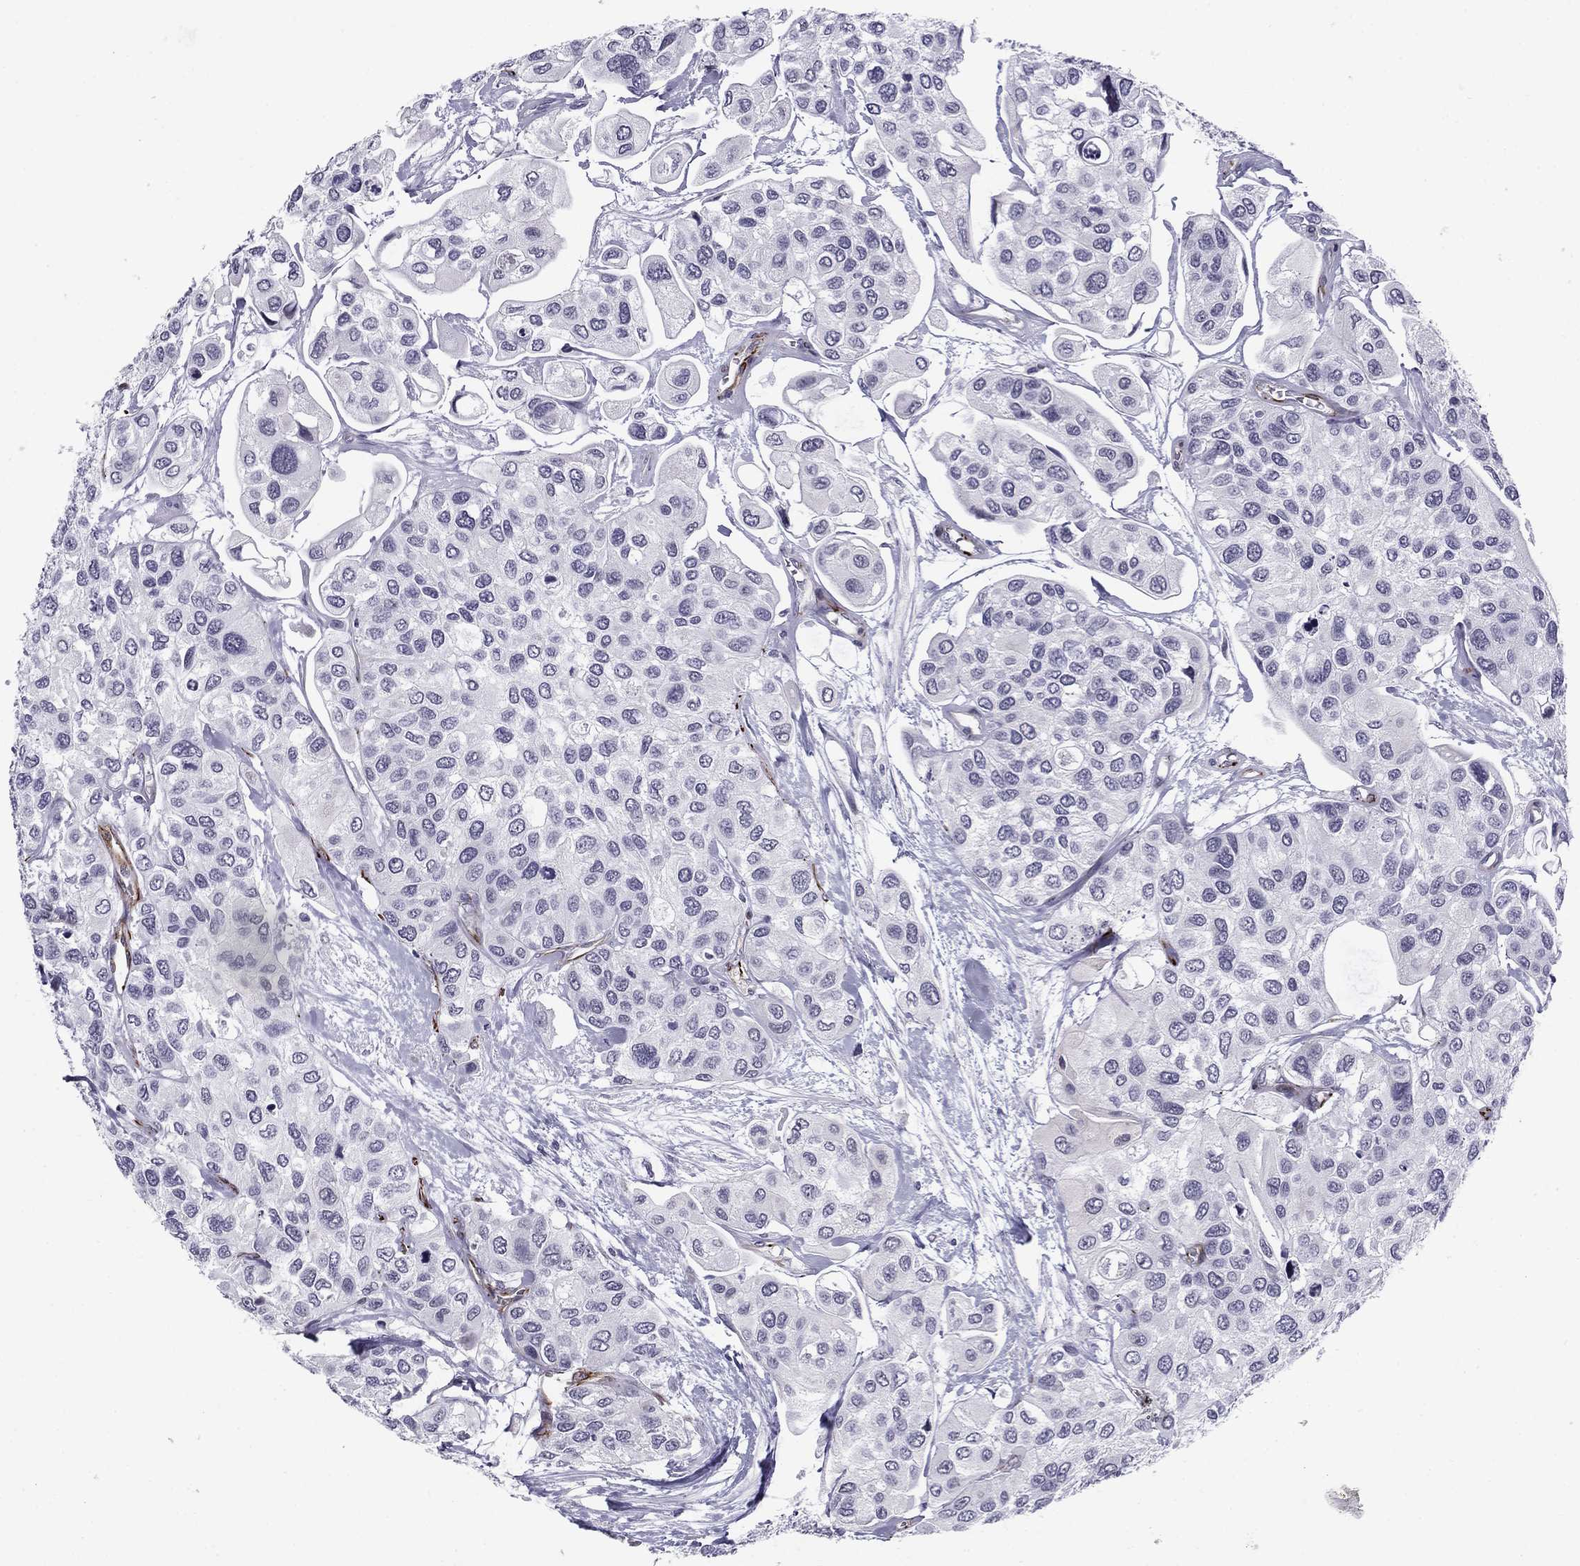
{"staining": {"intensity": "negative", "quantity": "none", "location": "none"}, "tissue": "urothelial cancer", "cell_type": "Tumor cells", "image_type": "cancer", "snomed": [{"axis": "morphology", "description": "Urothelial carcinoma, High grade"}, {"axis": "topography", "description": "Urinary bladder"}], "caption": "Protein analysis of urothelial carcinoma (high-grade) demonstrates no significant staining in tumor cells.", "gene": "ANKS4B", "patient": {"sex": "male", "age": 77}}